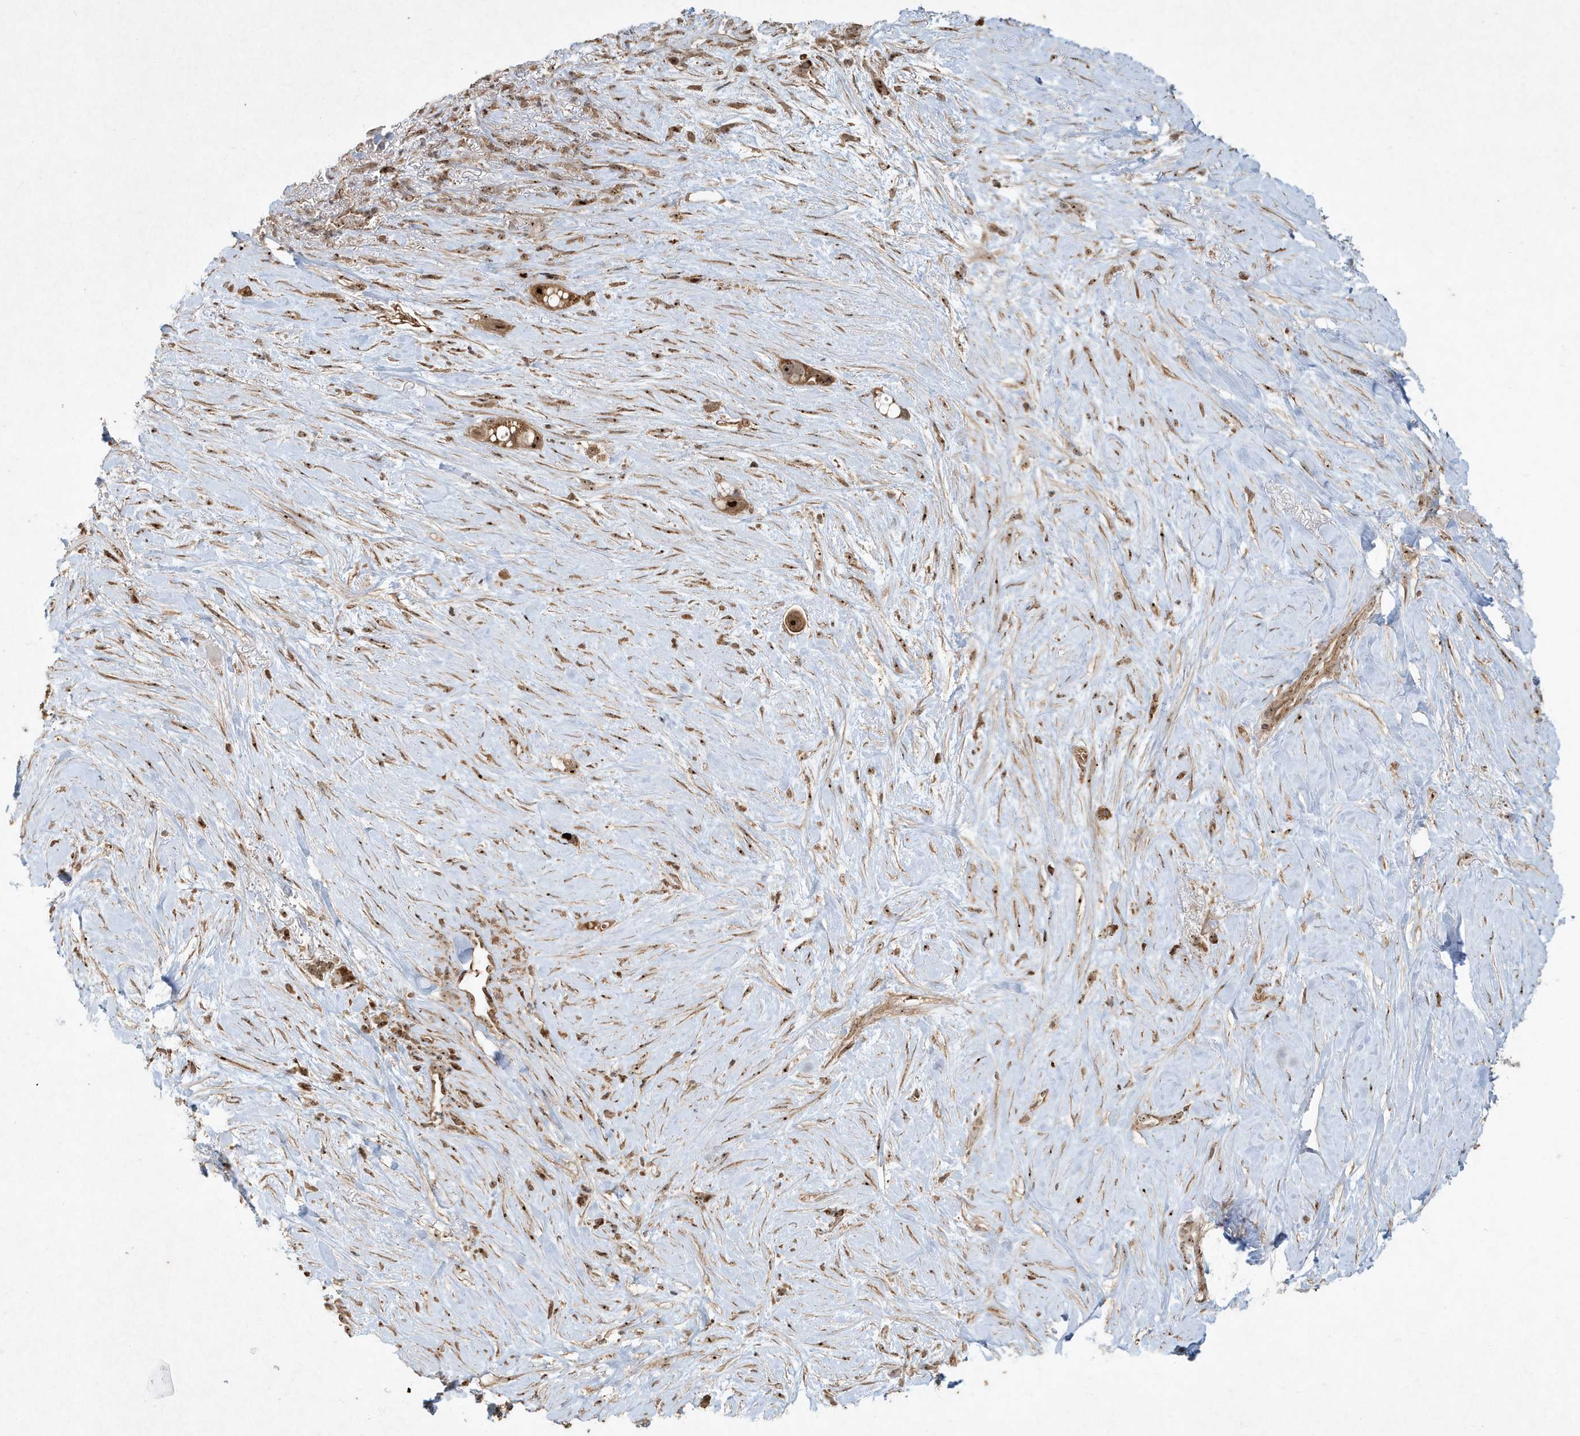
{"staining": {"intensity": "strong", "quantity": ">75%", "location": "cytoplasmic/membranous,nuclear"}, "tissue": "pancreatic cancer", "cell_type": "Tumor cells", "image_type": "cancer", "snomed": [{"axis": "morphology", "description": "Adenocarcinoma, NOS"}, {"axis": "topography", "description": "Pancreas"}], "caption": "Immunohistochemical staining of human pancreatic cancer (adenocarcinoma) exhibits high levels of strong cytoplasmic/membranous and nuclear expression in approximately >75% of tumor cells. (DAB IHC with brightfield microscopy, high magnification).", "gene": "ABCB9", "patient": {"sex": "female", "age": 72}}